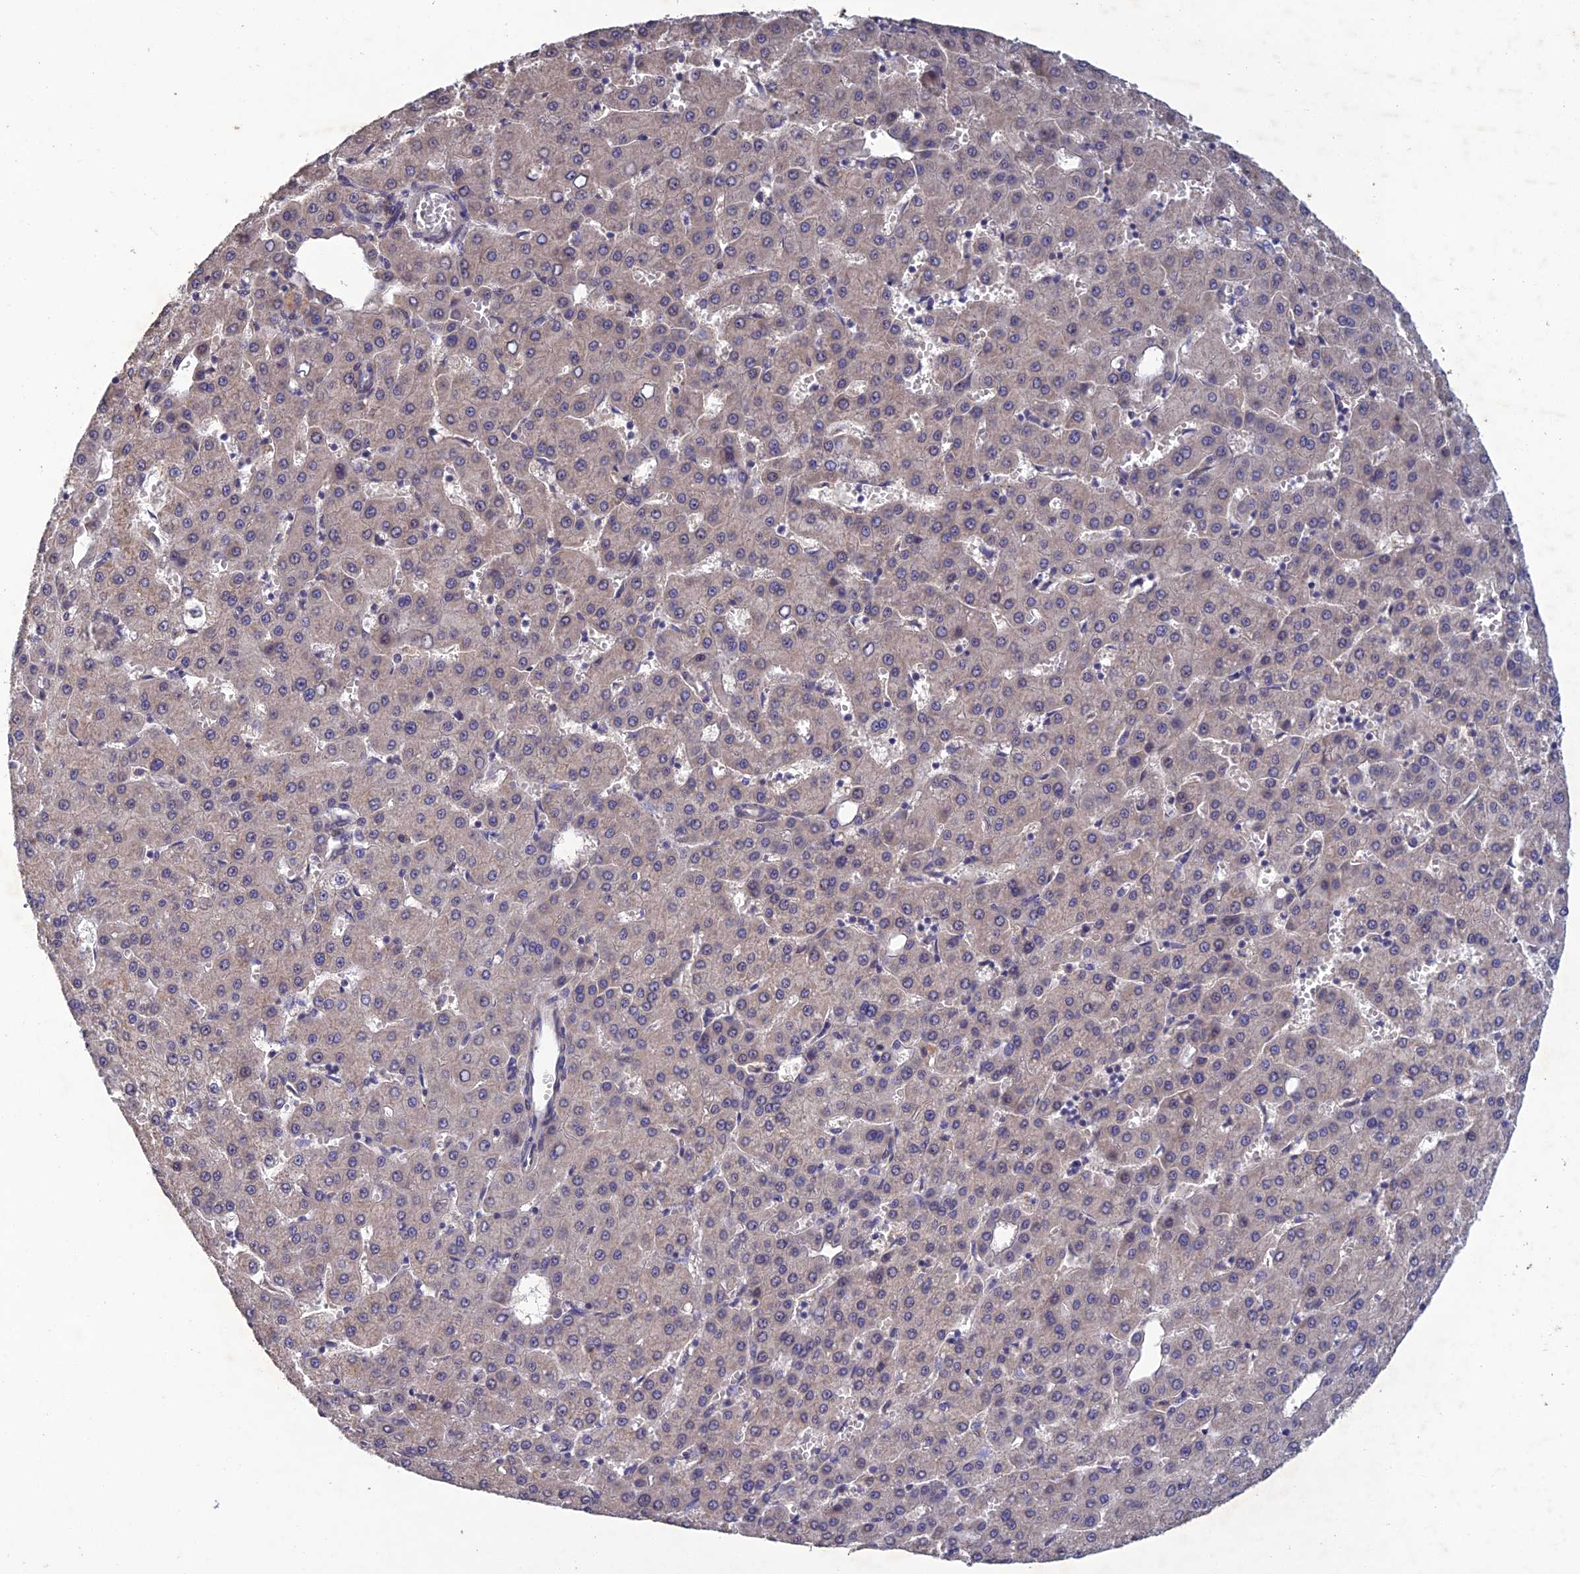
{"staining": {"intensity": "negative", "quantity": "none", "location": "none"}, "tissue": "liver cancer", "cell_type": "Tumor cells", "image_type": "cancer", "snomed": [{"axis": "morphology", "description": "Carcinoma, Hepatocellular, NOS"}, {"axis": "topography", "description": "Liver"}], "caption": "High power microscopy photomicrograph of an IHC histopathology image of liver cancer (hepatocellular carcinoma), revealing no significant positivity in tumor cells. The staining is performed using DAB (3,3'-diaminobenzidine) brown chromogen with nuclei counter-stained in using hematoxylin.", "gene": "SLC39A13", "patient": {"sex": "male", "age": 47}}